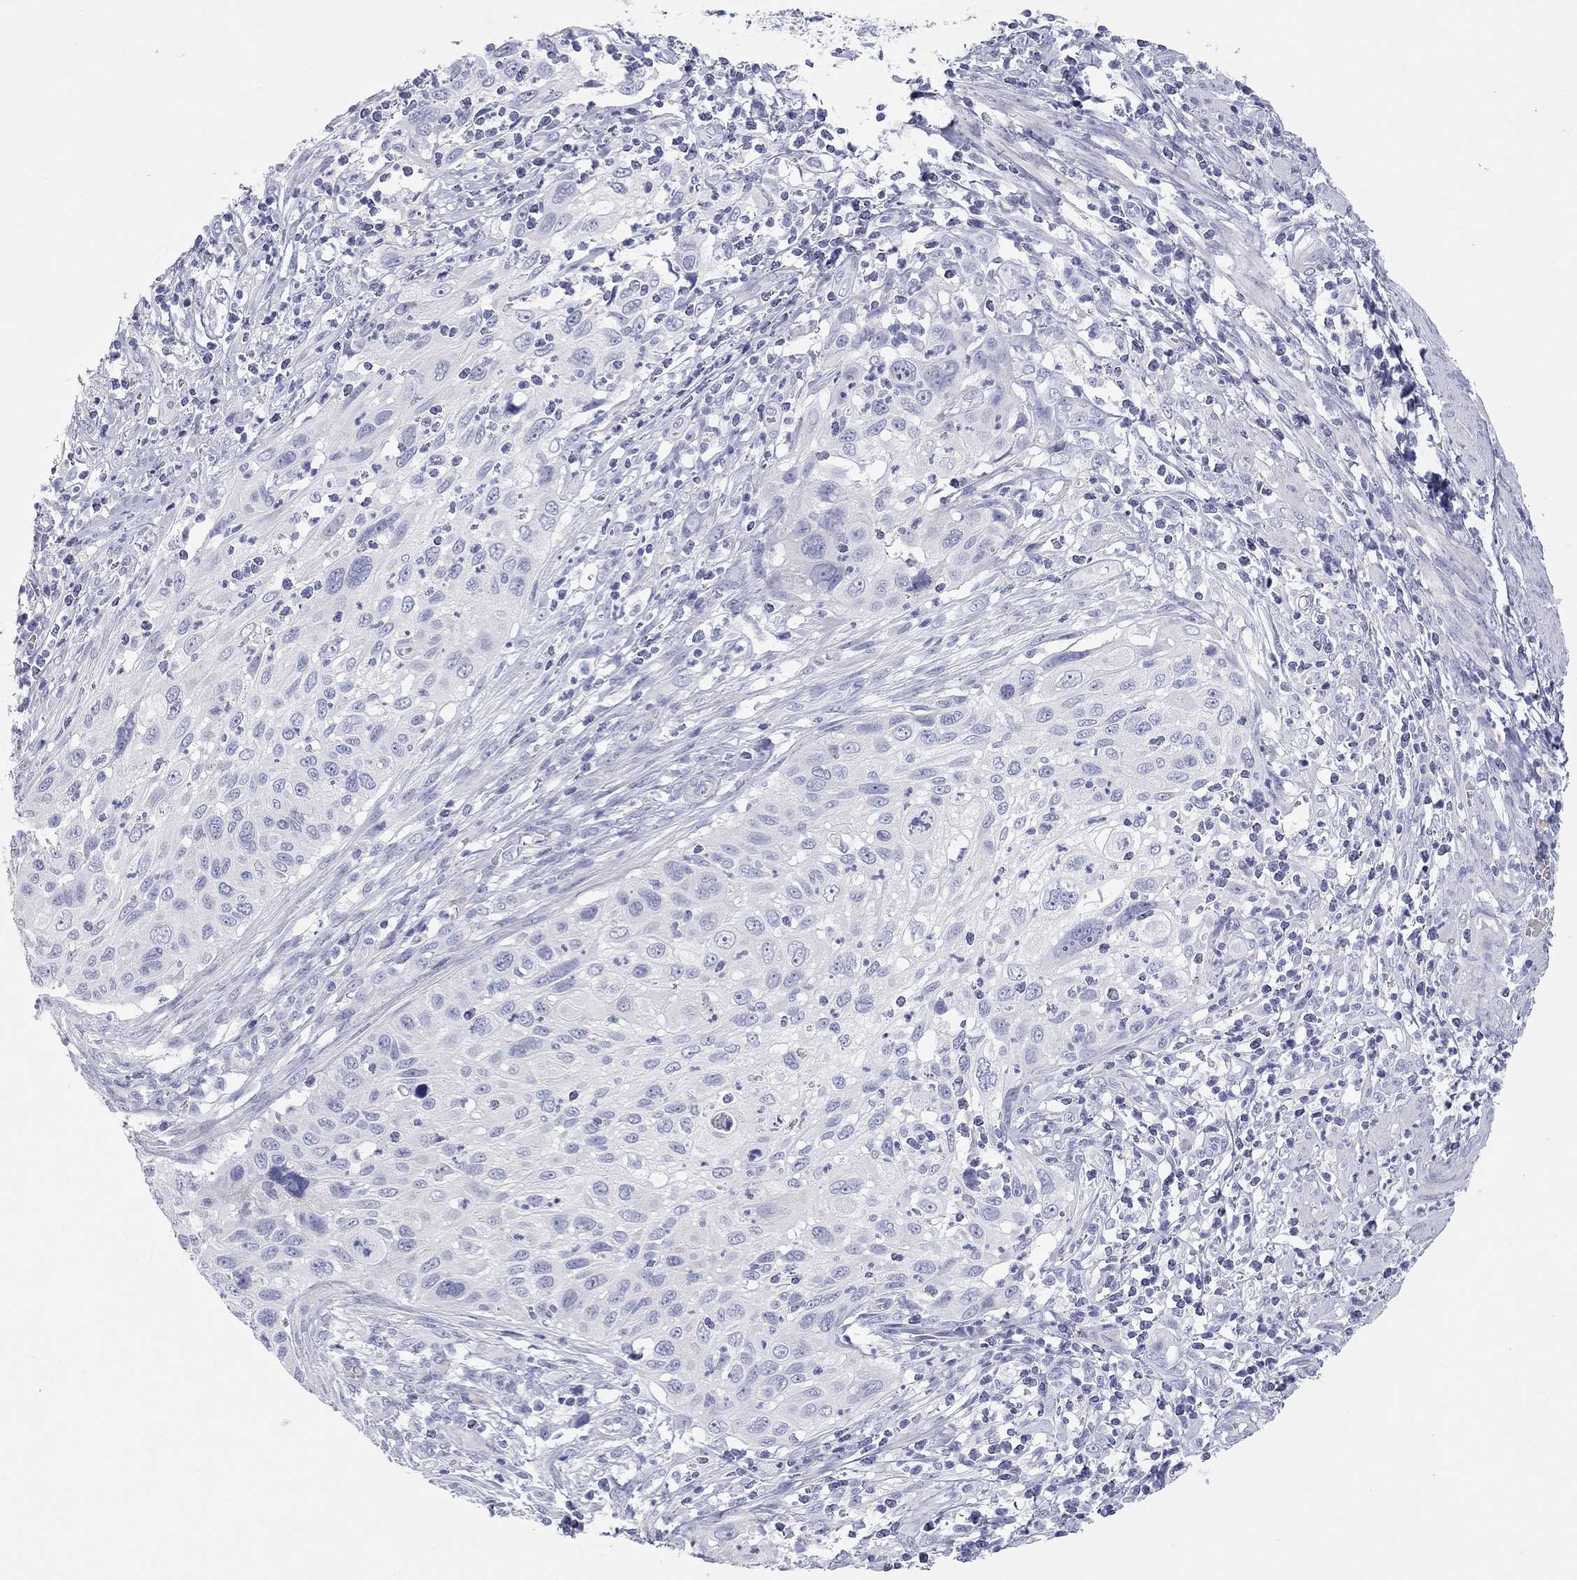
{"staining": {"intensity": "negative", "quantity": "none", "location": "none"}, "tissue": "cervical cancer", "cell_type": "Tumor cells", "image_type": "cancer", "snomed": [{"axis": "morphology", "description": "Squamous cell carcinoma, NOS"}, {"axis": "topography", "description": "Cervix"}], "caption": "Immunohistochemical staining of human cervical squamous cell carcinoma demonstrates no significant staining in tumor cells.", "gene": "PCDHGC5", "patient": {"sex": "female", "age": 70}}